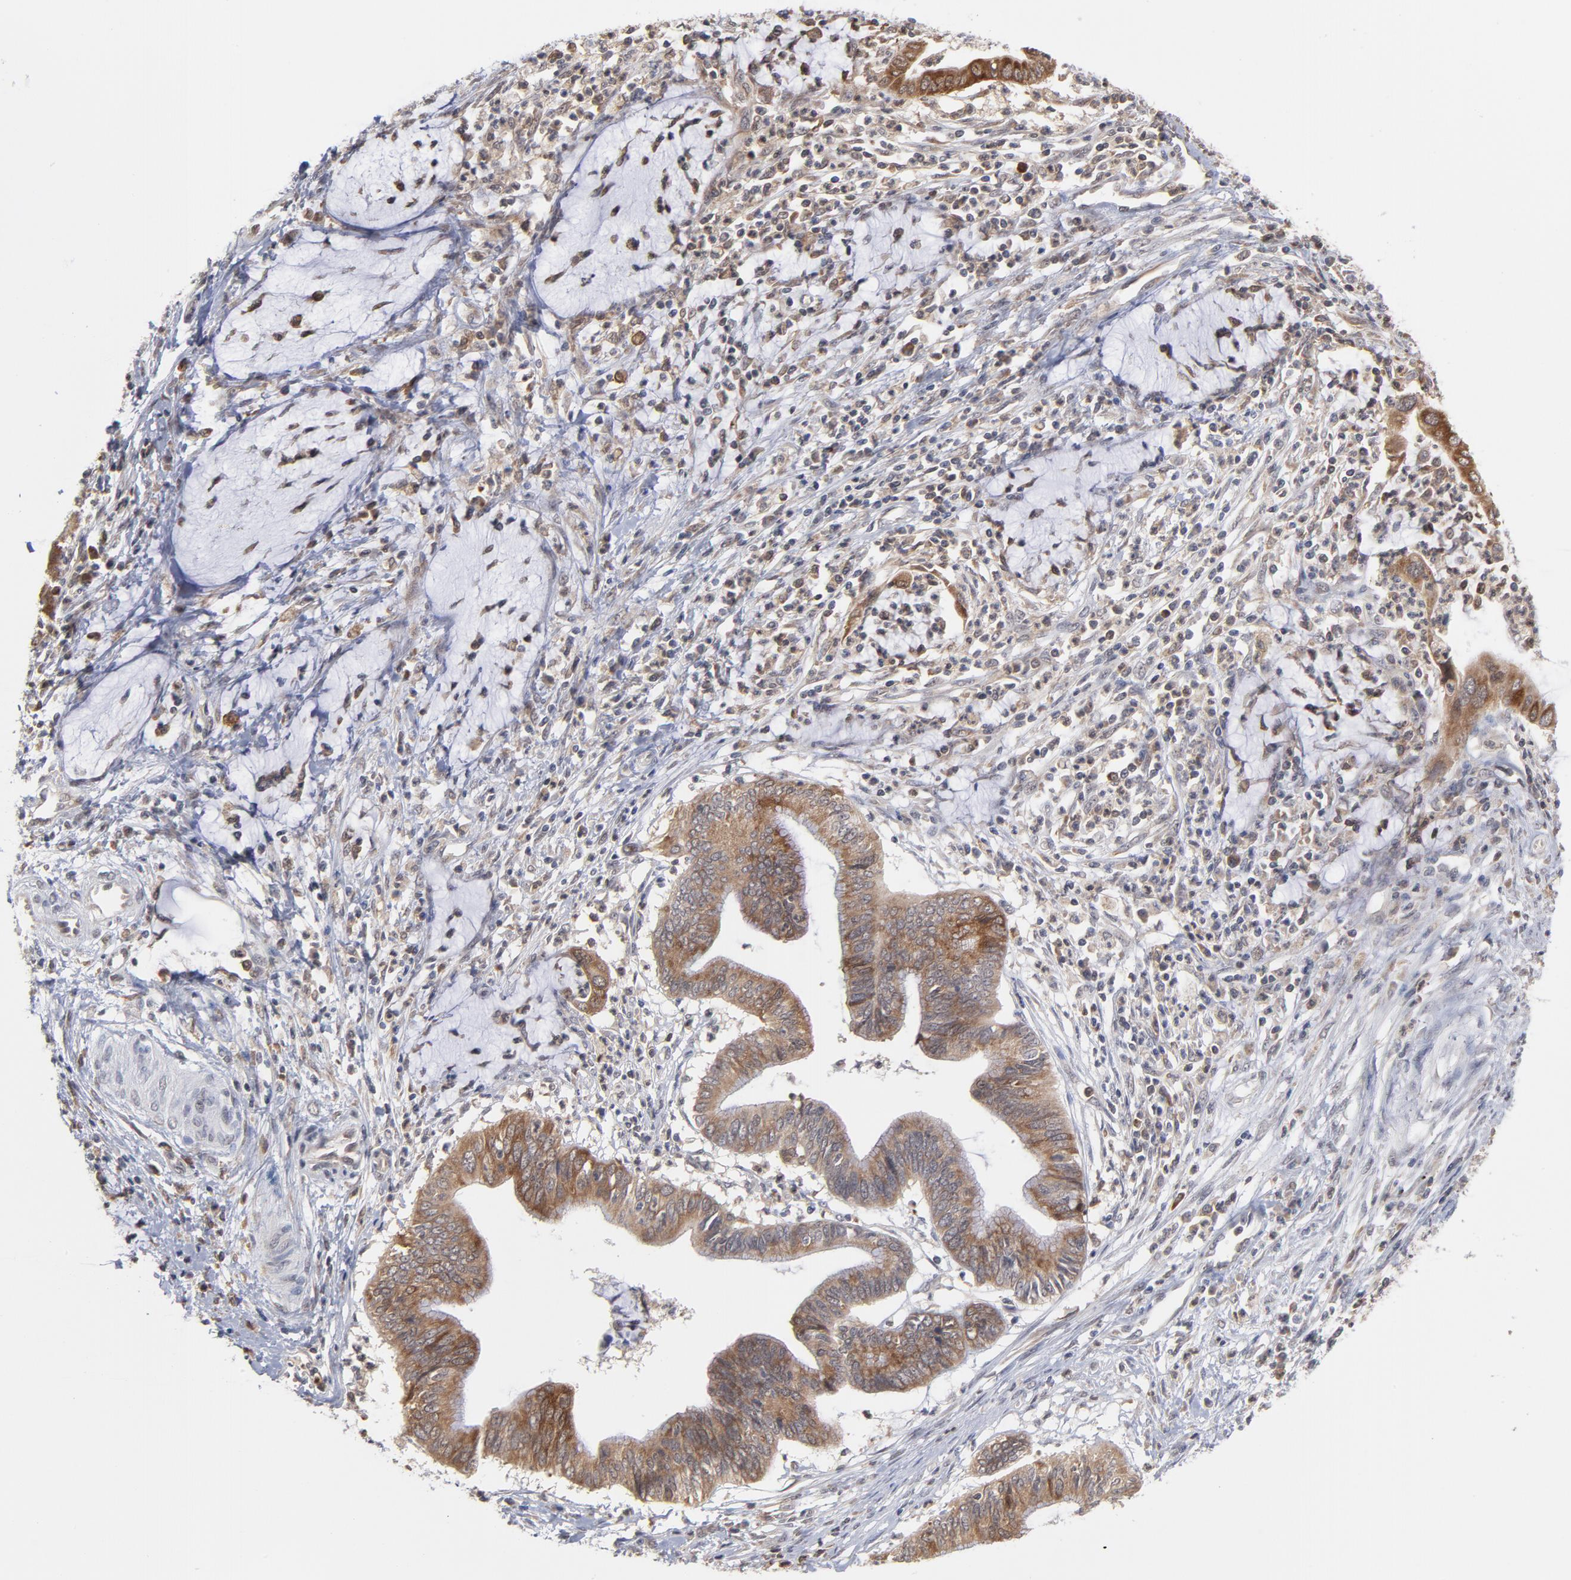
{"staining": {"intensity": "weak", "quantity": ">75%", "location": "cytoplasmic/membranous"}, "tissue": "cervical cancer", "cell_type": "Tumor cells", "image_type": "cancer", "snomed": [{"axis": "morphology", "description": "Adenocarcinoma, NOS"}, {"axis": "topography", "description": "Cervix"}], "caption": "A photomicrograph showing weak cytoplasmic/membranous positivity in about >75% of tumor cells in adenocarcinoma (cervical), as visualized by brown immunohistochemical staining.", "gene": "OAS1", "patient": {"sex": "female", "age": 36}}